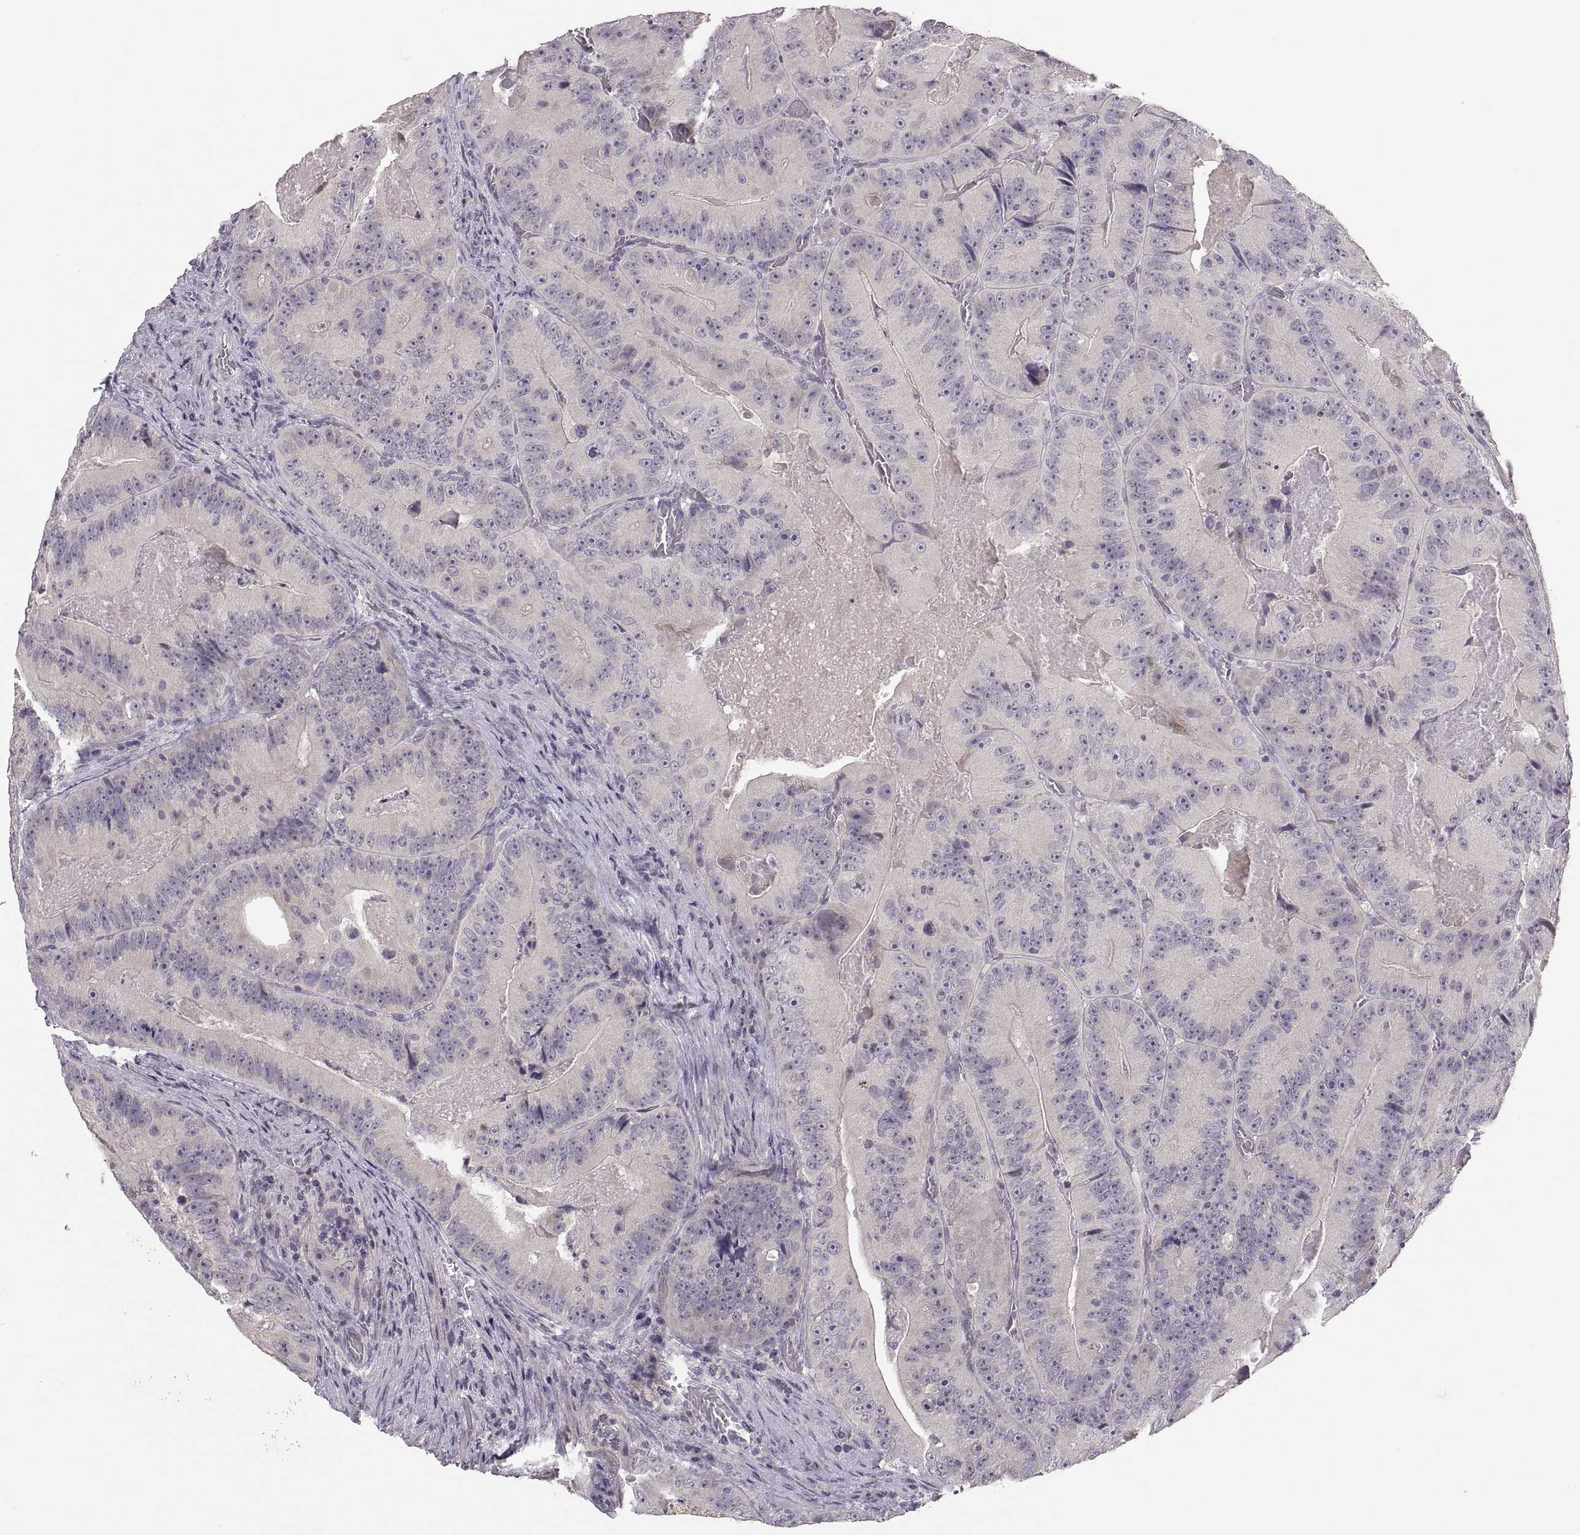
{"staining": {"intensity": "negative", "quantity": "none", "location": "none"}, "tissue": "colorectal cancer", "cell_type": "Tumor cells", "image_type": "cancer", "snomed": [{"axis": "morphology", "description": "Adenocarcinoma, NOS"}, {"axis": "topography", "description": "Colon"}], "caption": "Protein analysis of colorectal cancer (adenocarcinoma) shows no significant staining in tumor cells. Brightfield microscopy of immunohistochemistry stained with DAB (brown) and hematoxylin (blue), captured at high magnification.", "gene": "CDH2", "patient": {"sex": "female", "age": 86}}